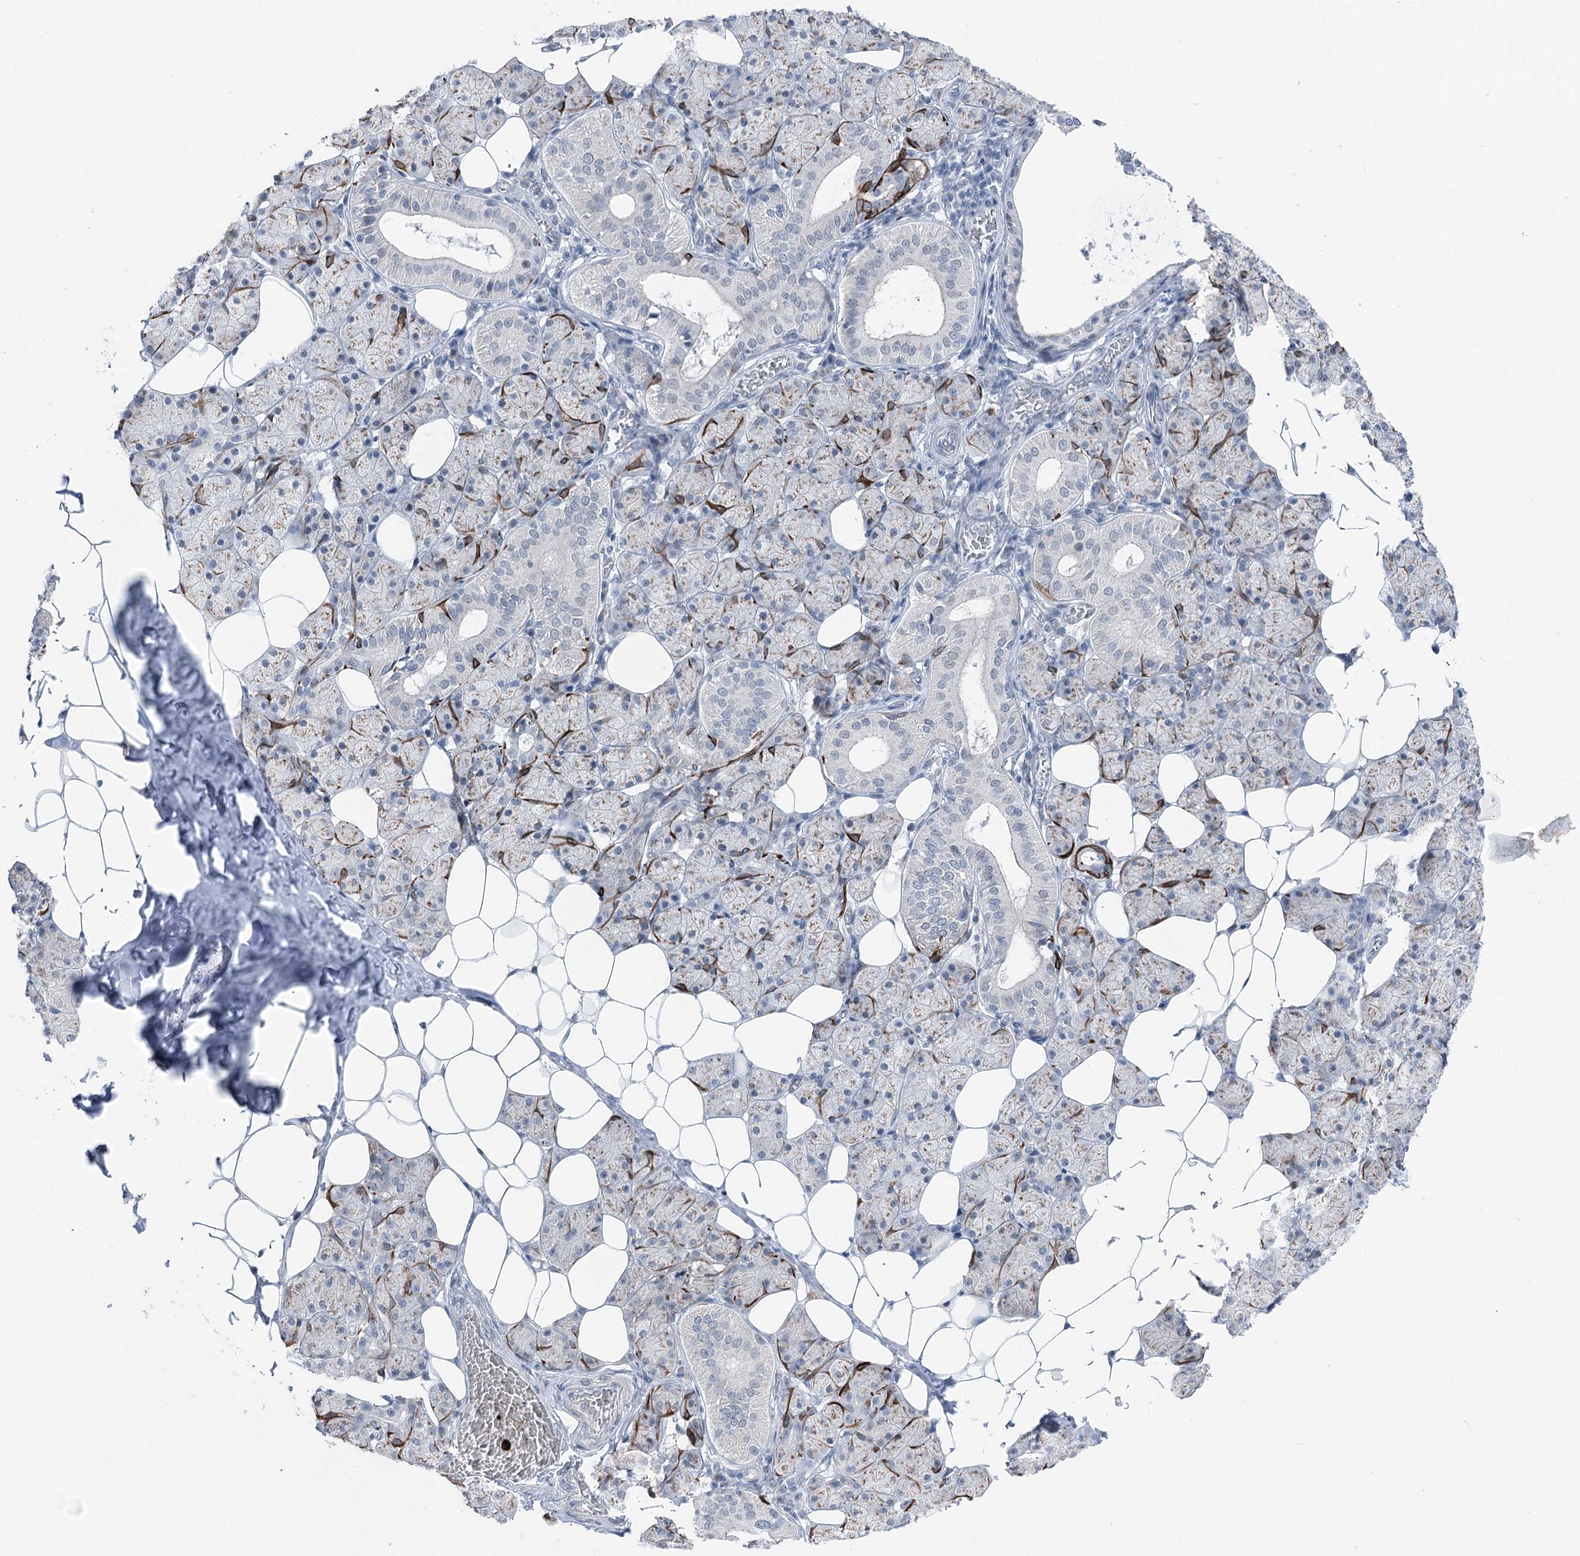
{"staining": {"intensity": "negative", "quantity": "none", "location": "none"}, "tissue": "salivary gland", "cell_type": "Glandular cells", "image_type": "normal", "snomed": [{"axis": "morphology", "description": "Normal tissue, NOS"}, {"axis": "topography", "description": "Salivary gland"}], "caption": "Salivary gland stained for a protein using immunohistochemistry reveals no positivity glandular cells.", "gene": "STEEP1", "patient": {"sex": "female", "age": 33}}